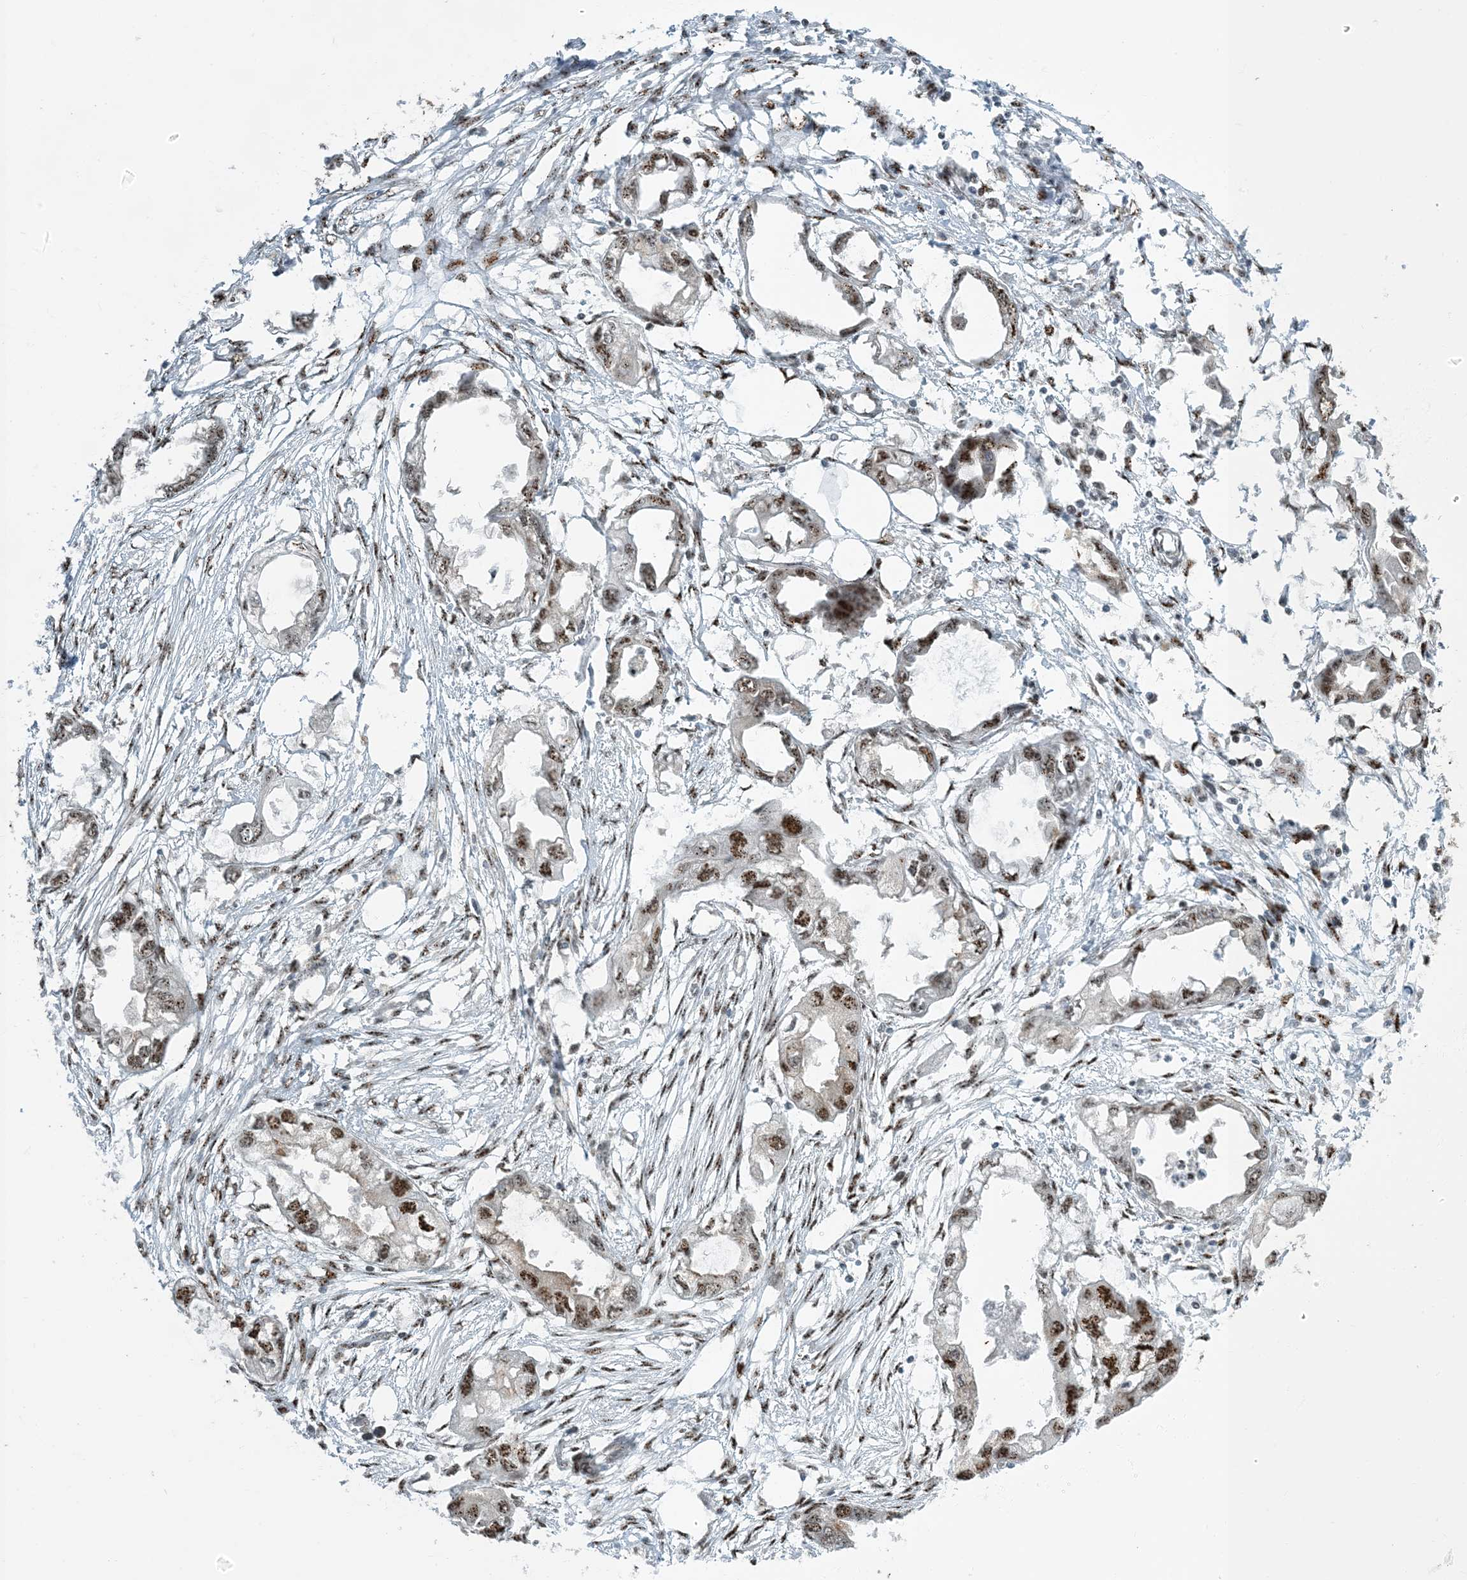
{"staining": {"intensity": "moderate", "quantity": ">75%", "location": "nuclear"}, "tissue": "endometrial cancer", "cell_type": "Tumor cells", "image_type": "cancer", "snomed": [{"axis": "morphology", "description": "Adenocarcinoma, NOS"}, {"axis": "morphology", "description": "Adenocarcinoma, metastatic, NOS"}, {"axis": "topography", "description": "Adipose tissue"}, {"axis": "topography", "description": "Endometrium"}], "caption": "The photomicrograph reveals immunohistochemical staining of metastatic adenocarcinoma (endometrial). There is moderate nuclear positivity is identified in about >75% of tumor cells.", "gene": "MBD1", "patient": {"sex": "female", "age": 67}}